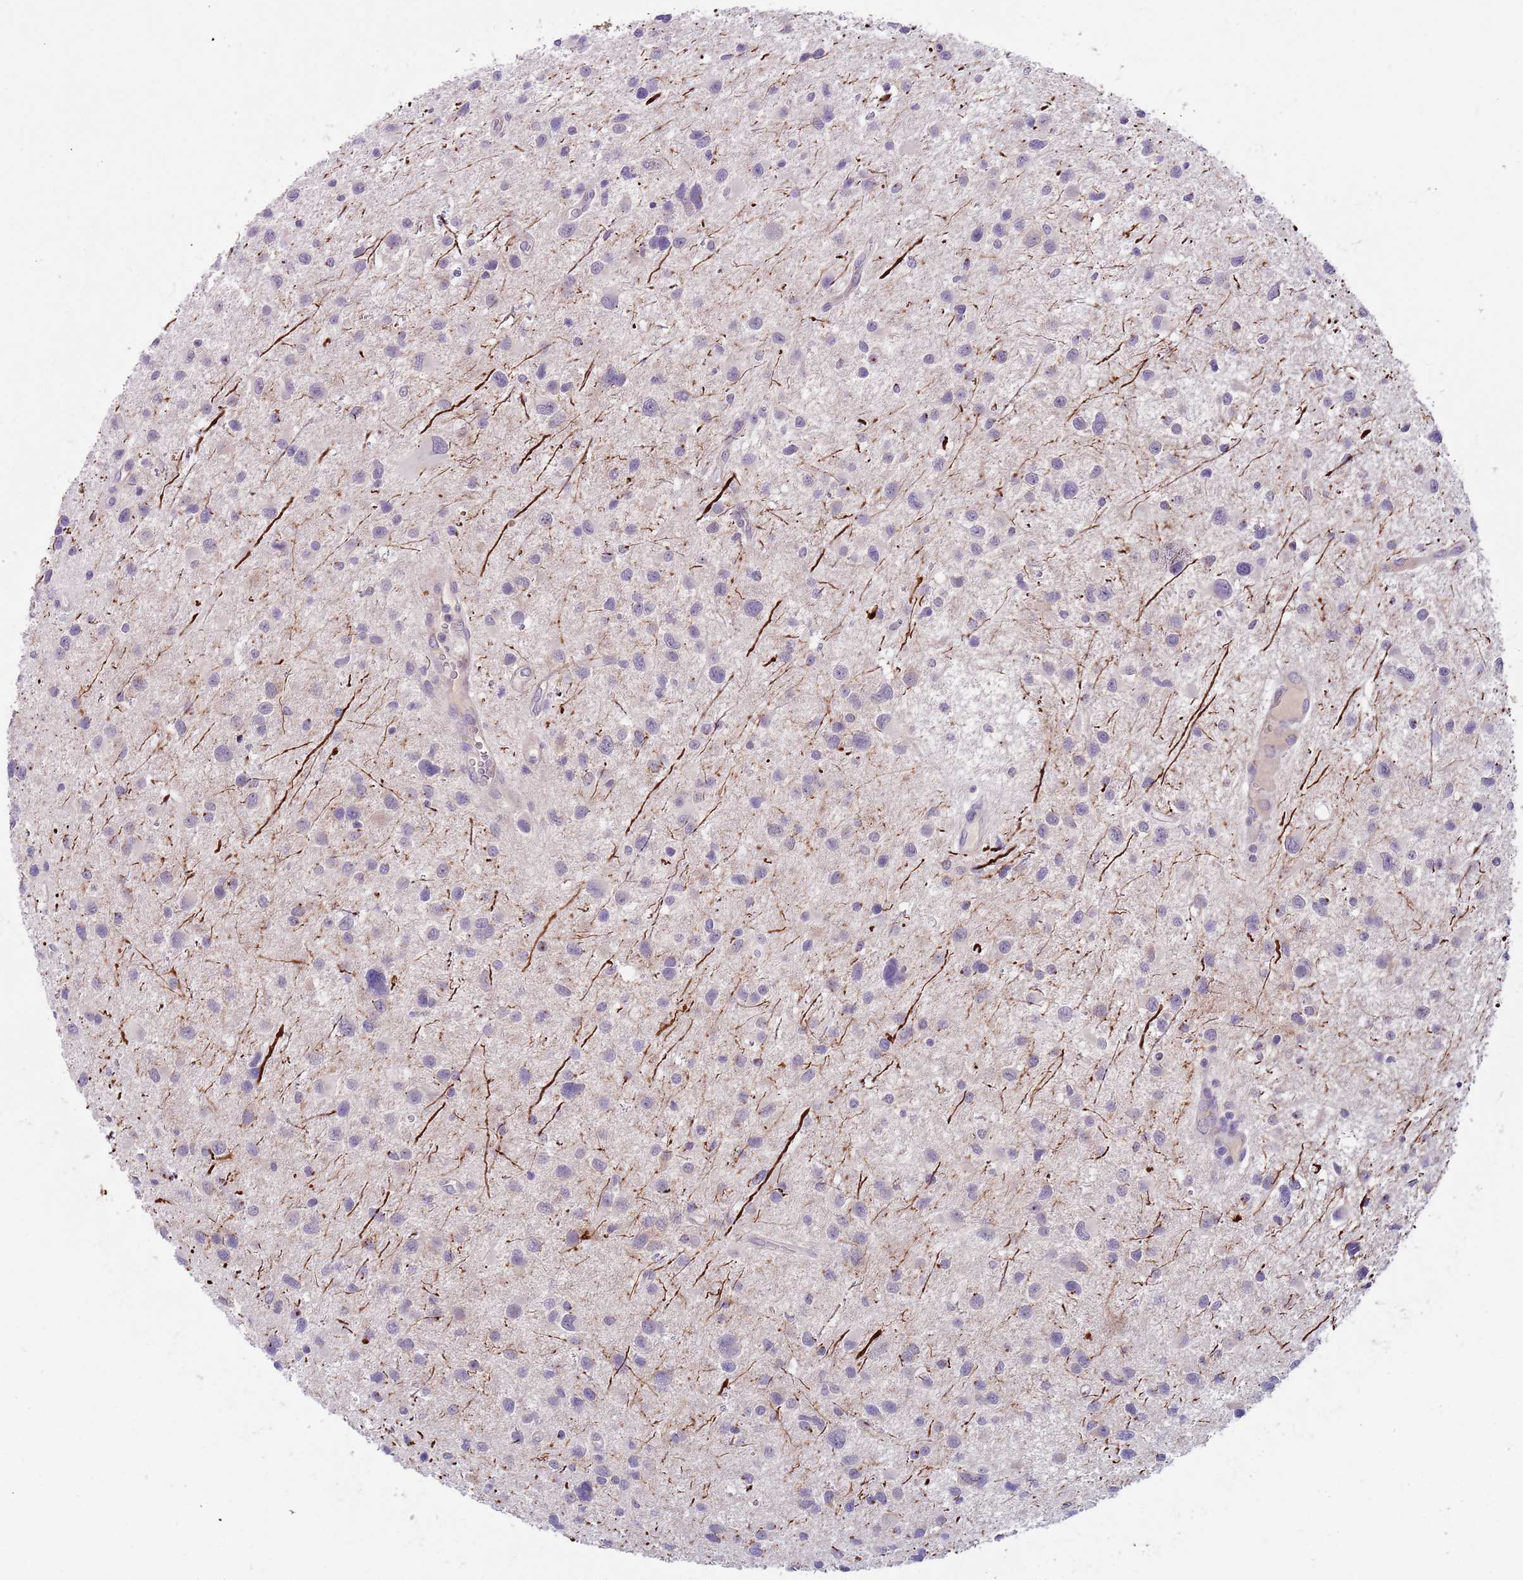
{"staining": {"intensity": "negative", "quantity": "none", "location": "none"}, "tissue": "glioma", "cell_type": "Tumor cells", "image_type": "cancer", "snomed": [{"axis": "morphology", "description": "Glioma, malignant, Low grade"}, {"axis": "topography", "description": "Brain"}], "caption": "Immunohistochemistry (IHC) photomicrograph of human glioma stained for a protein (brown), which shows no staining in tumor cells.", "gene": "C2CD3", "patient": {"sex": "female", "age": 32}}